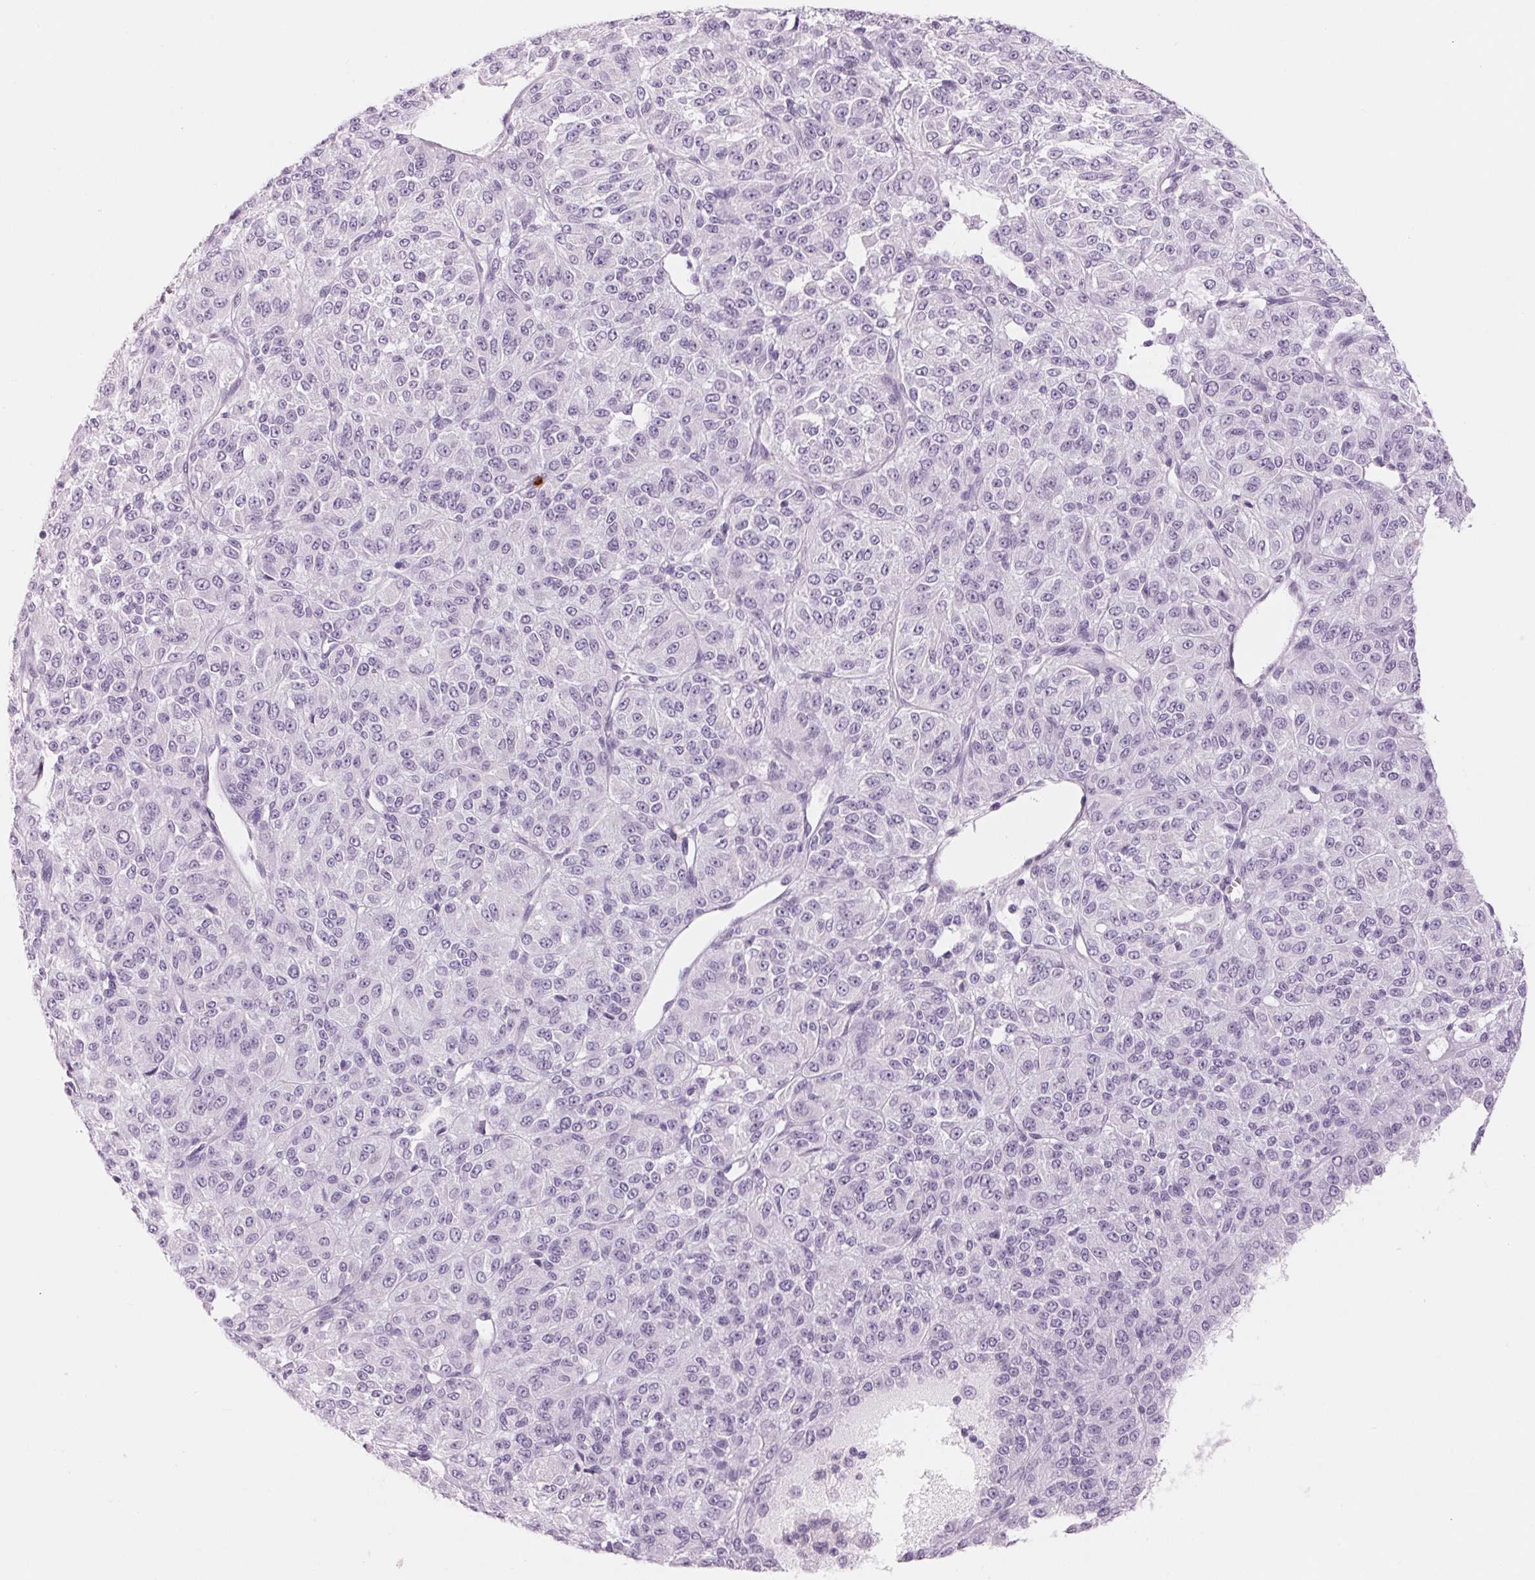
{"staining": {"intensity": "negative", "quantity": "none", "location": "none"}, "tissue": "melanoma", "cell_type": "Tumor cells", "image_type": "cancer", "snomed": [{"axis": "morphology", "description": "Malignant melanoma, Metastatic site"}, {"axis": "topography", "description": "Brain"}], "caption": "Immunohistochemistry (IHC) image of neoplastic tissue: human melanoma stained with DAB (3,3'-diaminobenzidine) exhibits no significant protein expression in tumor cells.", "gene": "KLK7", "patient": {"sex": "female", "age": 56}}